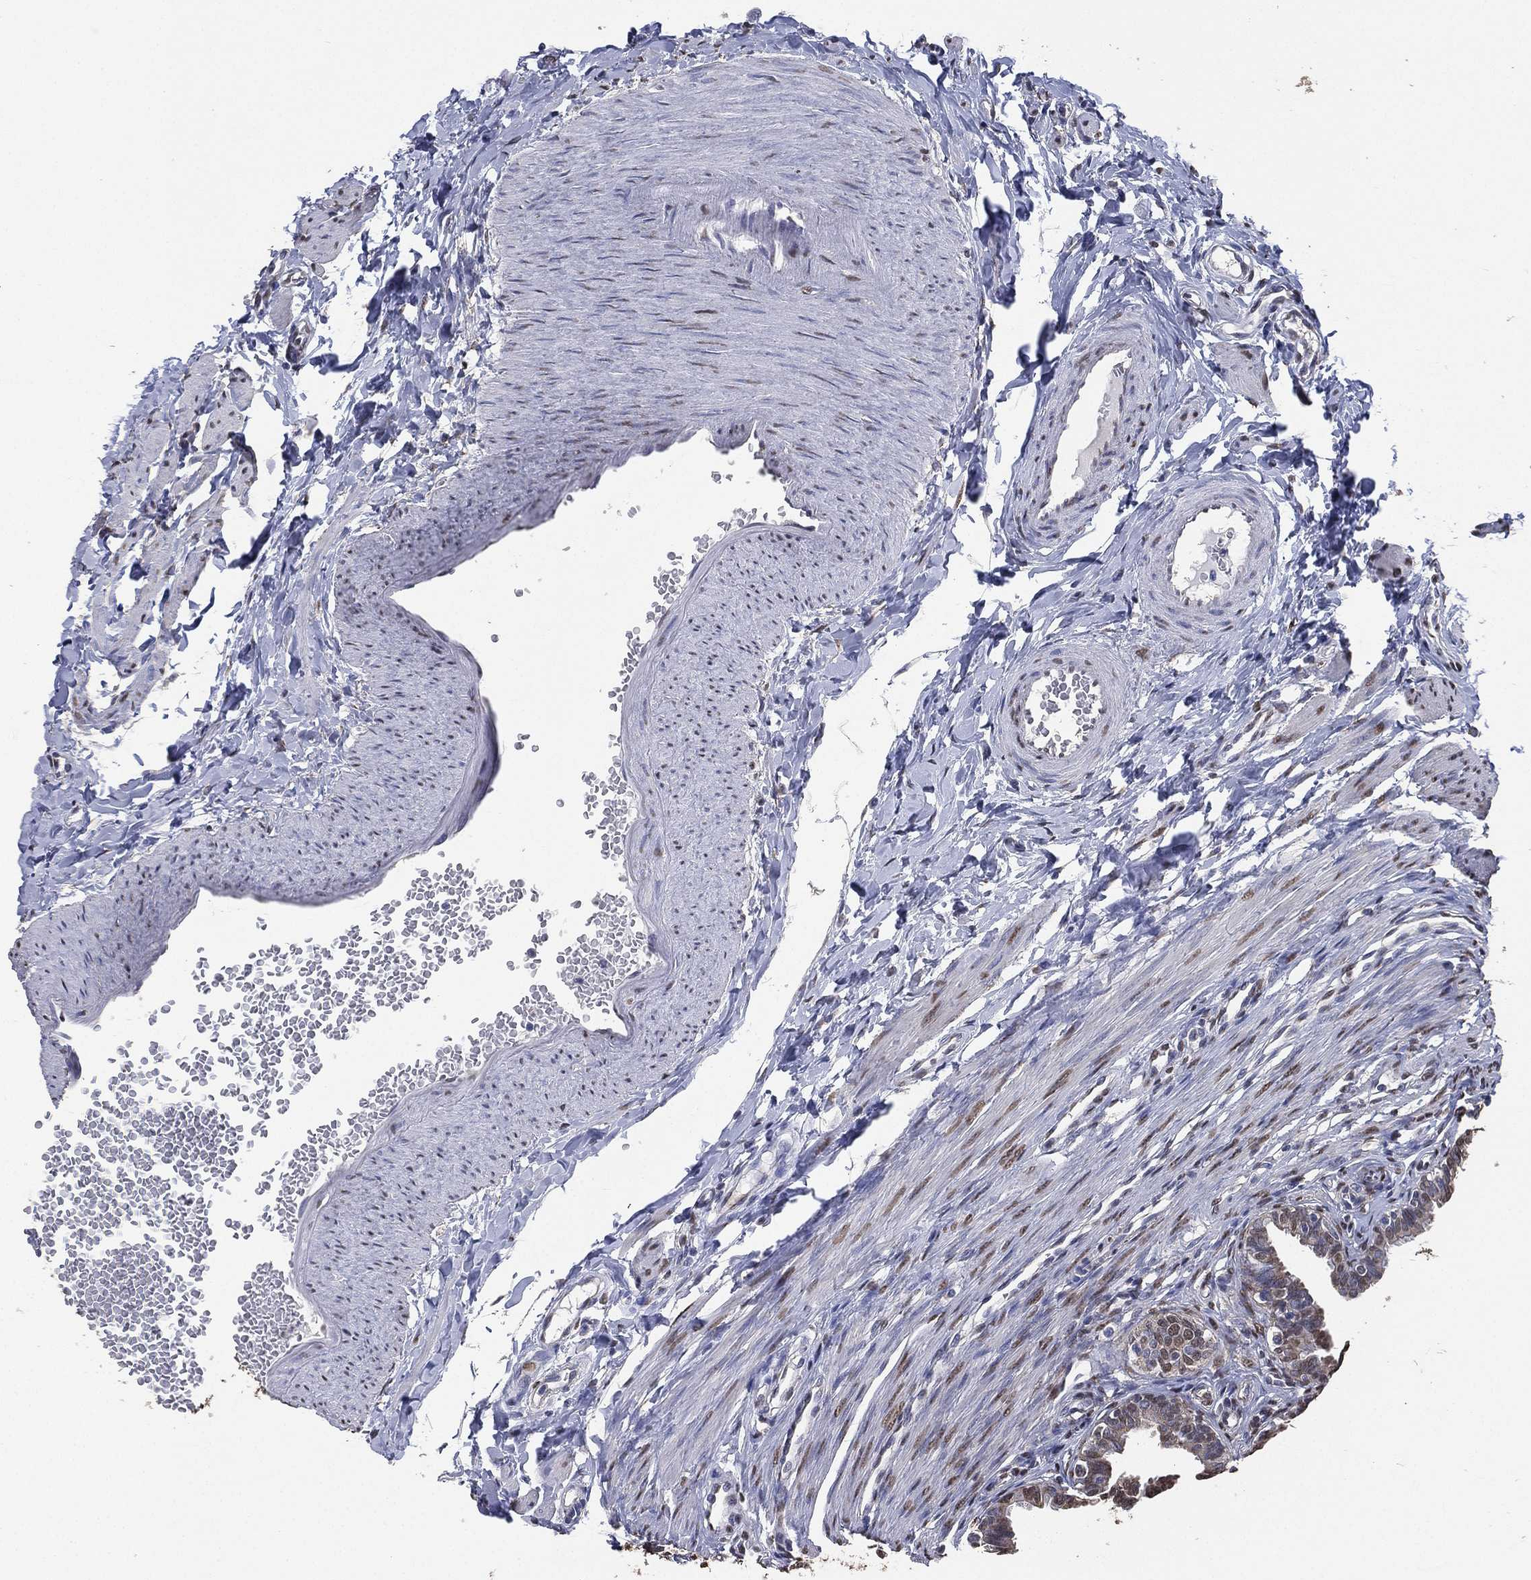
{"staining": {"intensity": "moderate", "quantity": "<25%", "location": "cytoplasmic/membranous"}, "tissue": "fallopian tube", "cell_type": "Glandular cells", "image_type": "normal", "snomed": [{"axis": "morphology", "description": "Normal tissue, NOS"}, {"axis": "topography", "description": "Fallopian tube"}], "caption": "Immunohistochemistry (IHC) of unremarkable human fallopian tube exhibits low levels of moderate cytoplasmic/membranous staining in approximately <25% of glandular cells.", "gene": "ALDH7A1", "patient": {"sex": "female", "age": 36}}